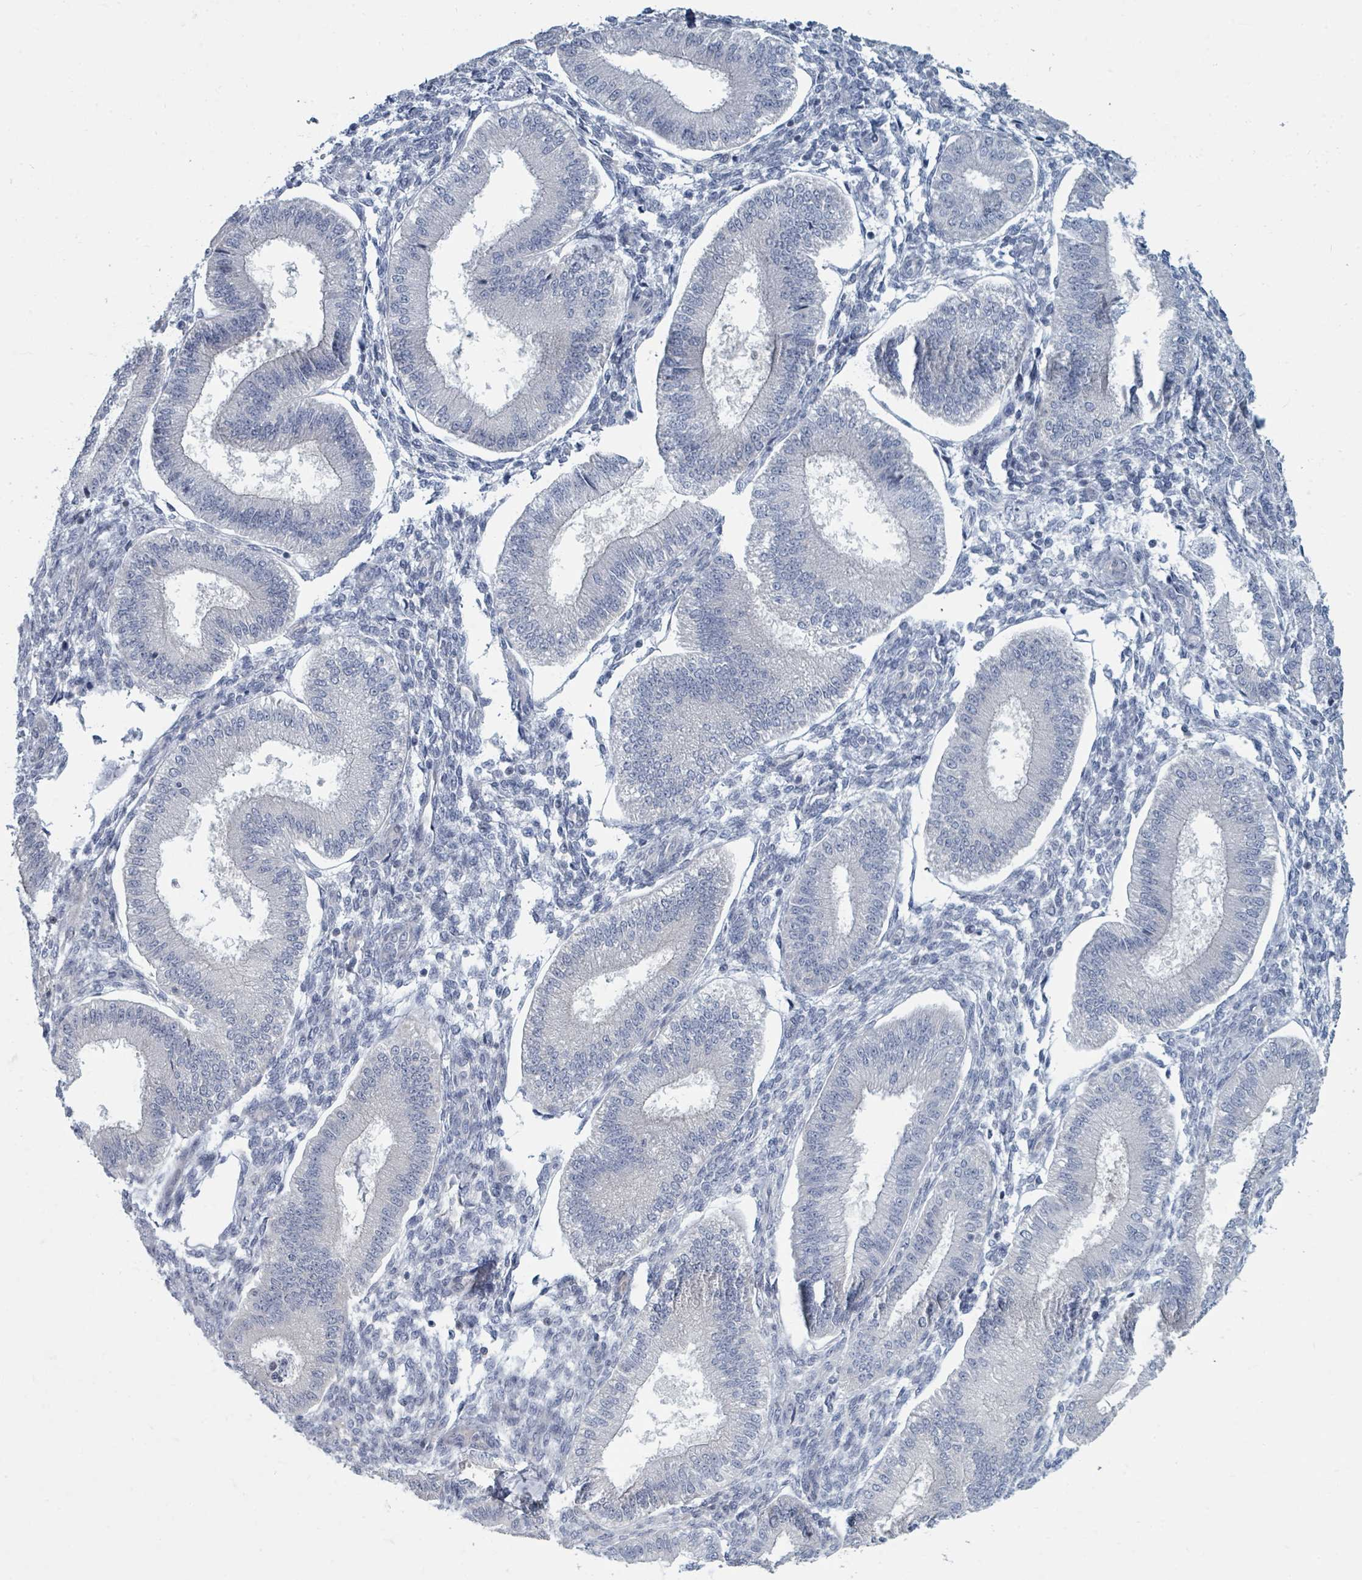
{"staining": {"intensity": "negative", "quantity": "none", "location": "none"}, "tissue": "endometrium", "cell_type": "Cells in endometrial stroma", "image_type": "normal", "snomed": [{"axis": "morphology", "description": "Normal tissue, NOS"}, {"axis": "topography", "description": "Endometrium"}], "caption": "Immunohistochemical staining of unremarkable human endometrium demonstrates no significant expression in cells in endometrial stroma.", "gene": "SLC25A45", "patient": {"sex": "female", "age": 39}}